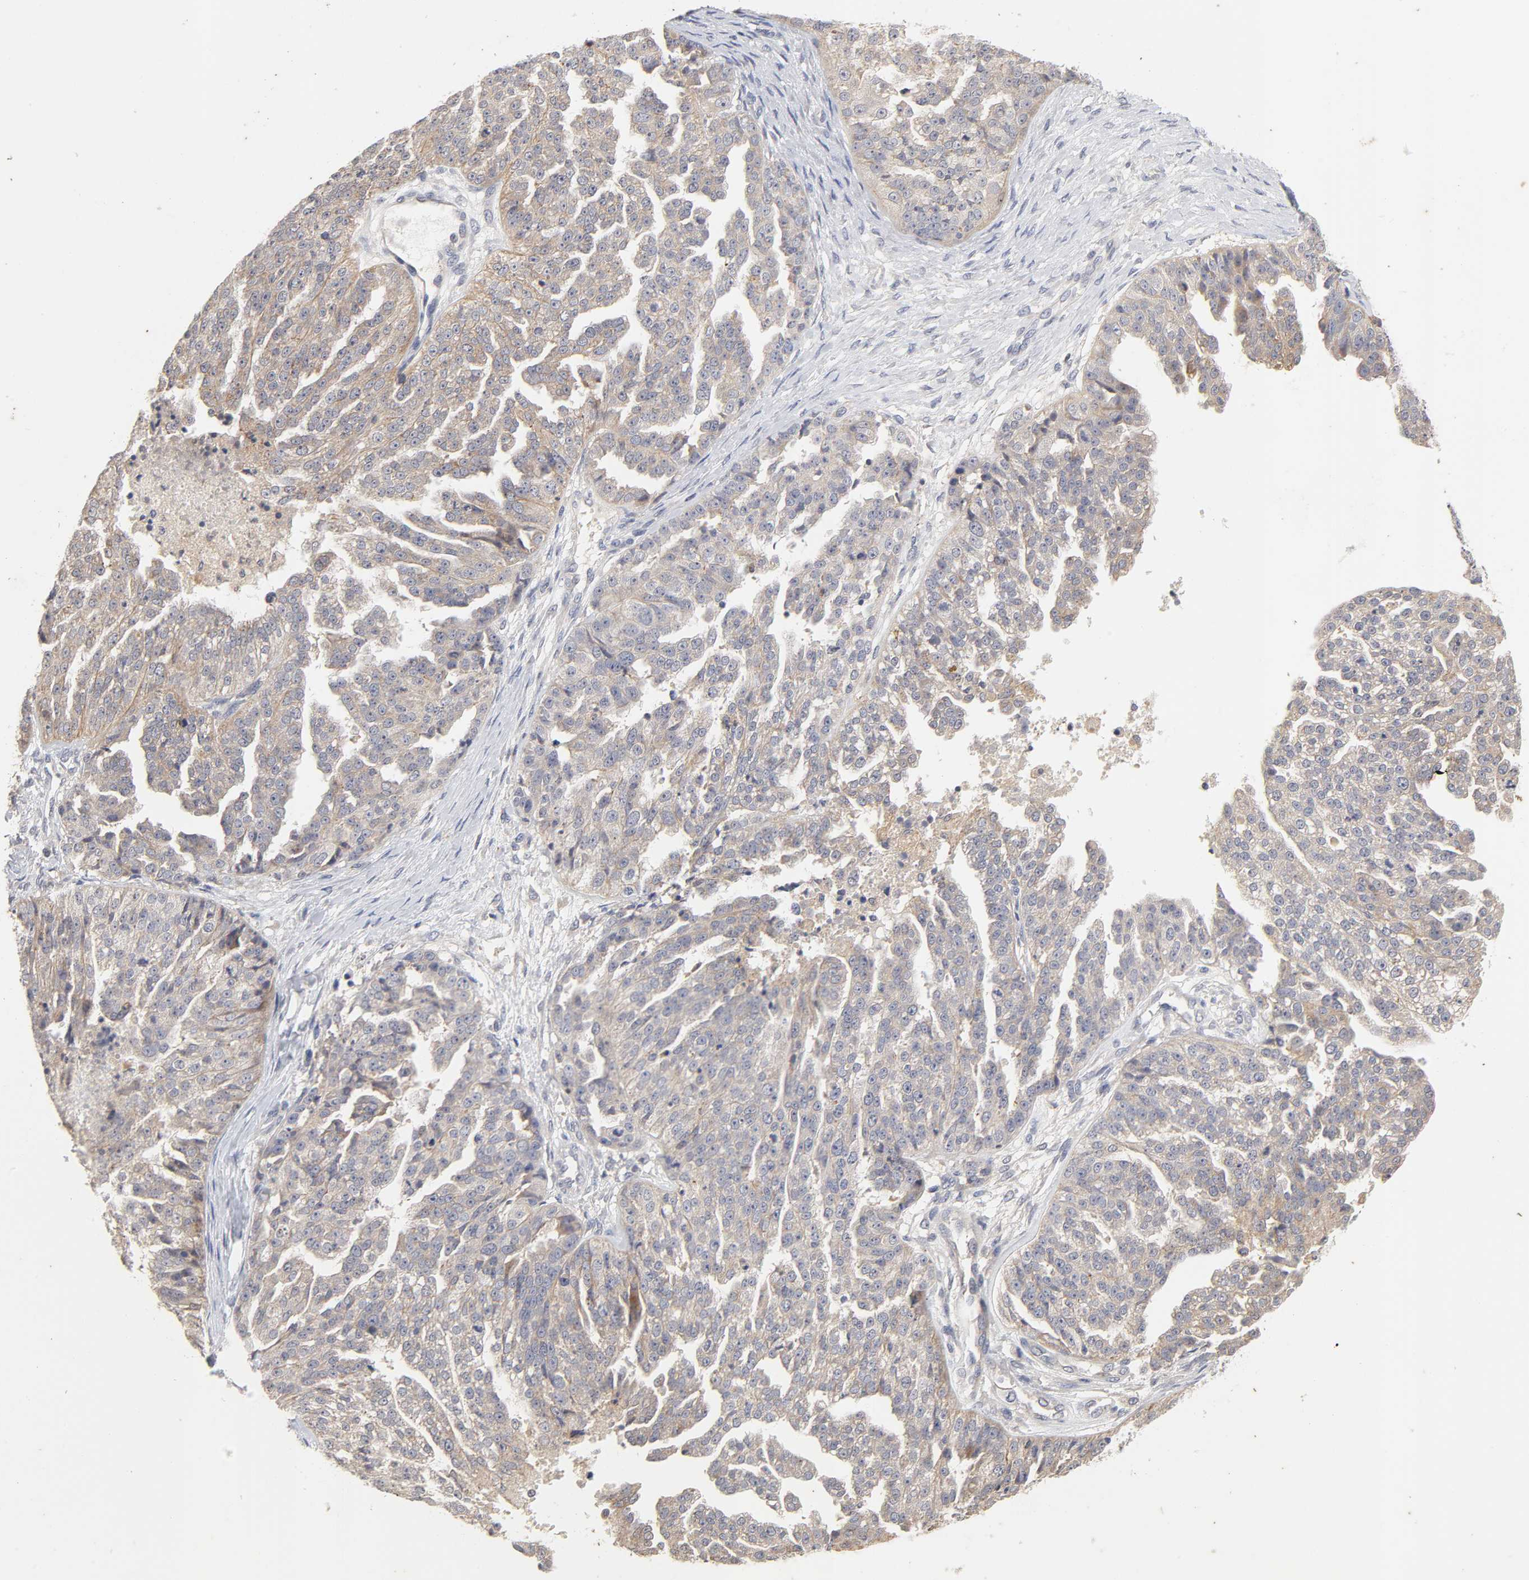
{"staining": {"intensity": "weak", "quantity": ">75%", "location": "cytoplasmic/membranous"}, "tissue": "ovarian cancer", "cell_type": "Tumor cells", "image_type": "cancer", "snomed": [{"axis": "morphology", "description": "Cystadenocarcinoma, serous, NOS"}, {"axis": "topography", "description": "Ovary"}], "caption": "Brown immunohistochemical staining in ovarian serous cystadenocarcinoma shows weak cytoplasmic/membranous staining in about >75% of tumor cells. (DAB = brown stain, brightfield microscopy at high magnification).", "gene": "CXADR", "patient": {"sex": "female", "age": 58}}